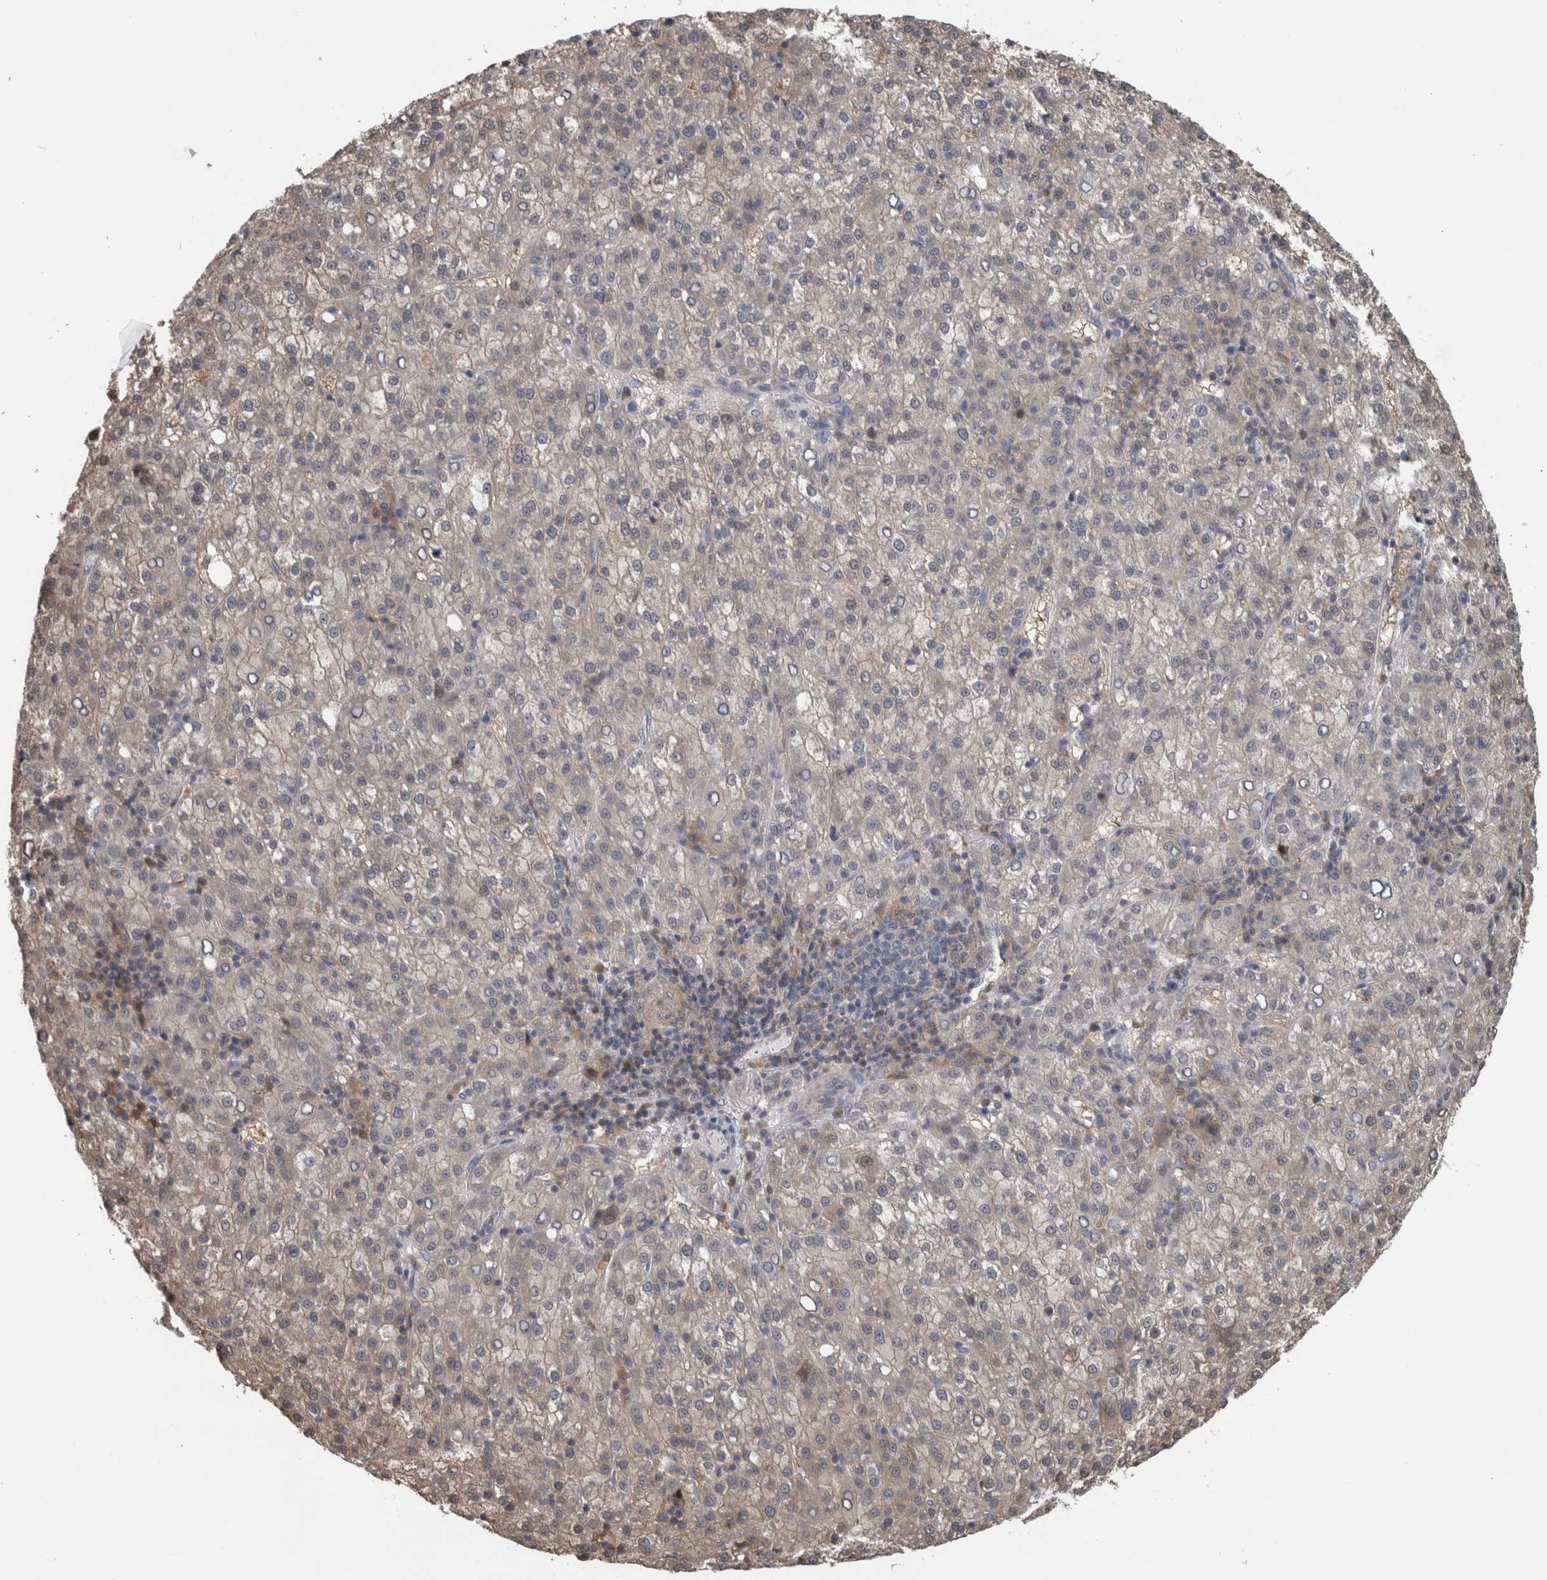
{"staining": {"intensity": "negative", "quantity": "none", "location": "none"}, "tissue": "liver cancer", "cell_type": "Tumor cells", "image_type": "cancer", "snomed": [{"axis": "morphology", "description": "Carcinoma, Hepatocellular, NOS"}, {"axis": "topography", "description": "Liver"}], "caption": "This is an immunohistochemistry (IHC) image of human liver cancer. There is no positivity in tumor cells.", "gene": "USH1G", "patient": {"sex": "female", "age": 58}}